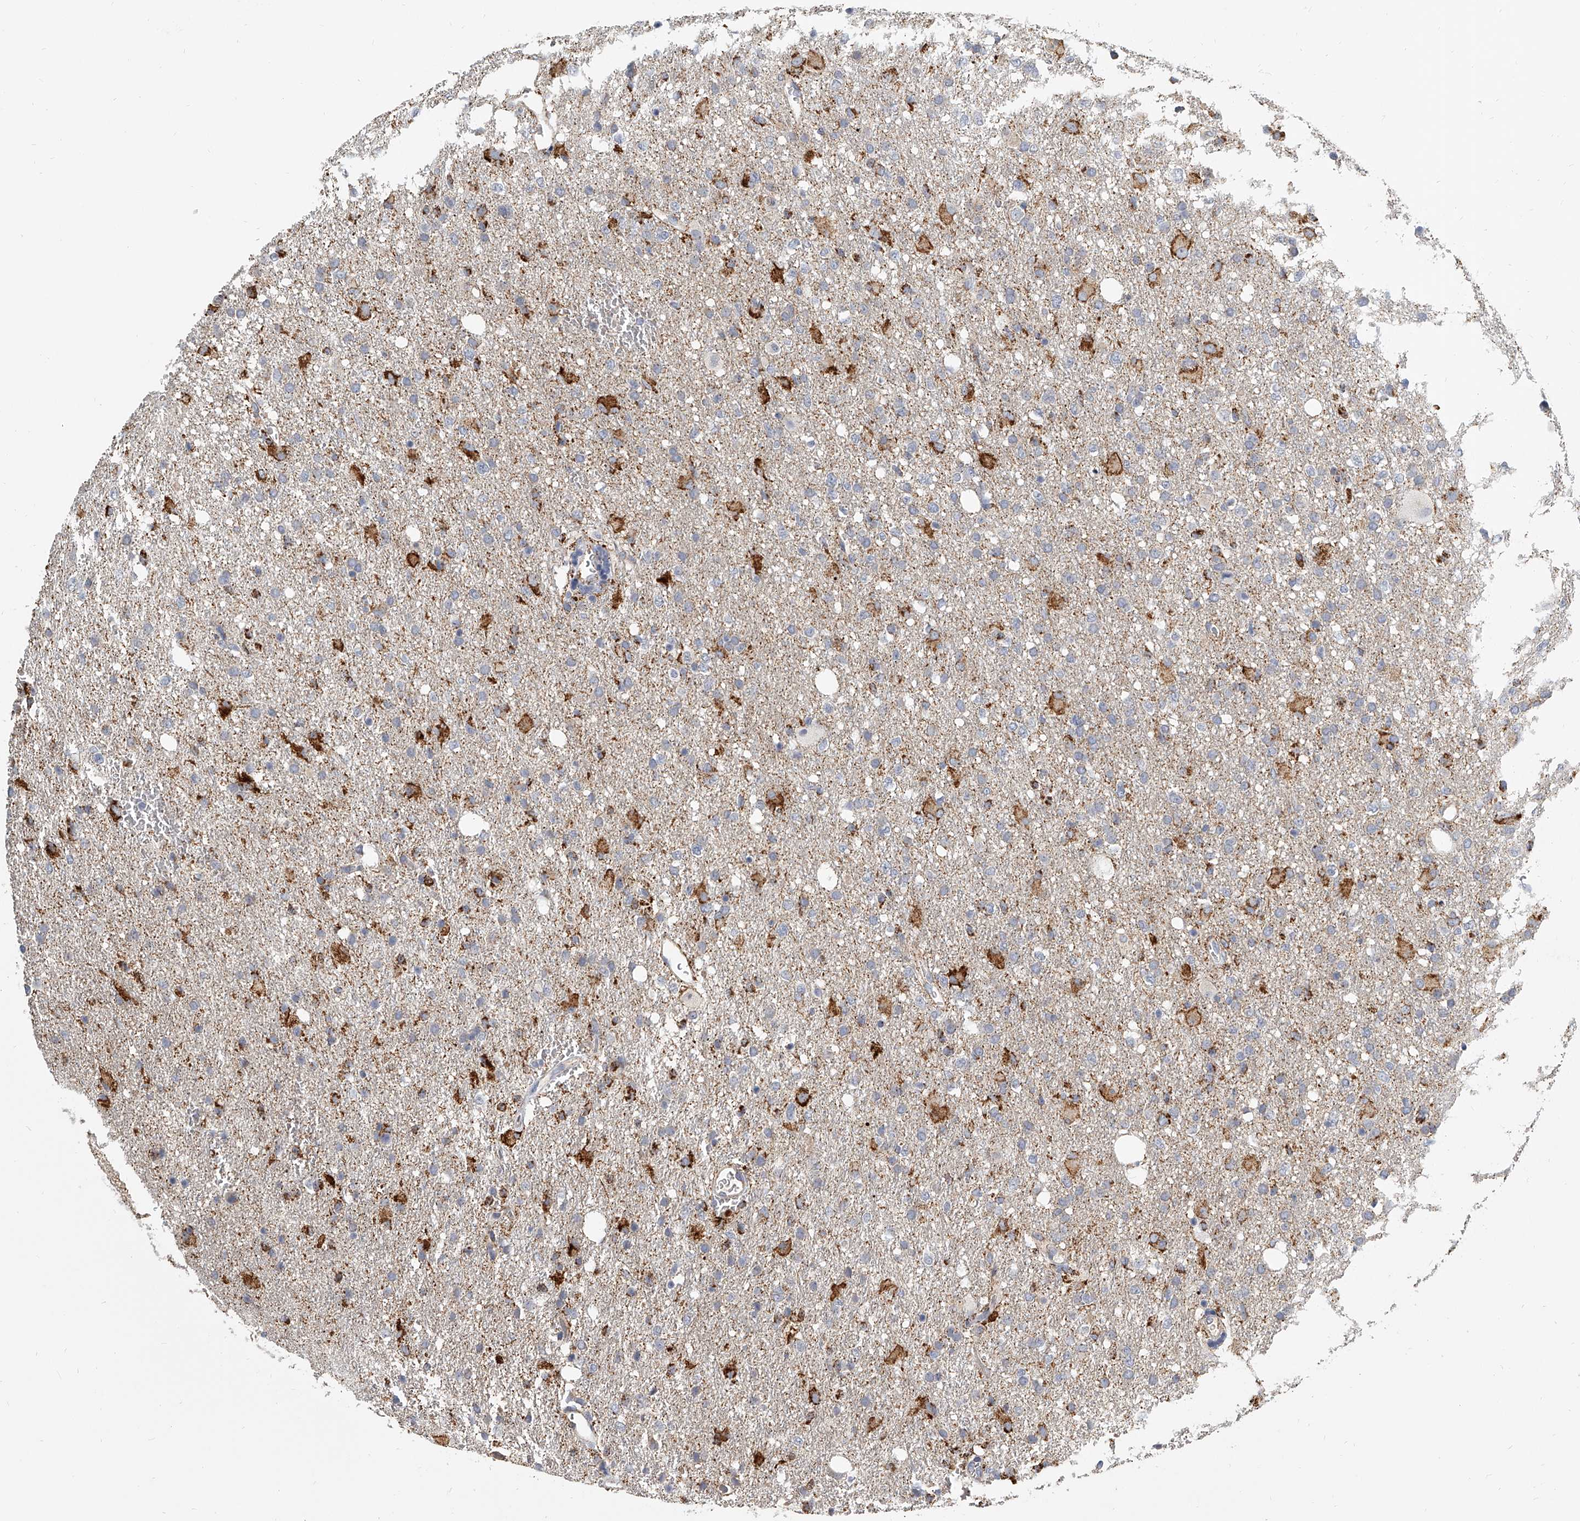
{"staining": {"intensity": "moderate", "quantity": "<25%", "location": "cytoplasmic/membranous"}, "tissue": "glioma", "cell_type": "Tumor cells", "image_type": "cancer", "snomed": [{"axis": "morphology", "description": "Glioma, malignant, High grade"}, {"axis": "topography", "description": "Brain"}], "caption": "Glioma stained with immunohistochemistry (IHC) demonstrates moderate cytoplasmic/membranous positivity in approximately <25% of tumor cells.", "gene": "KLHL7", "patient": {"sex": "female", "age": 57}}